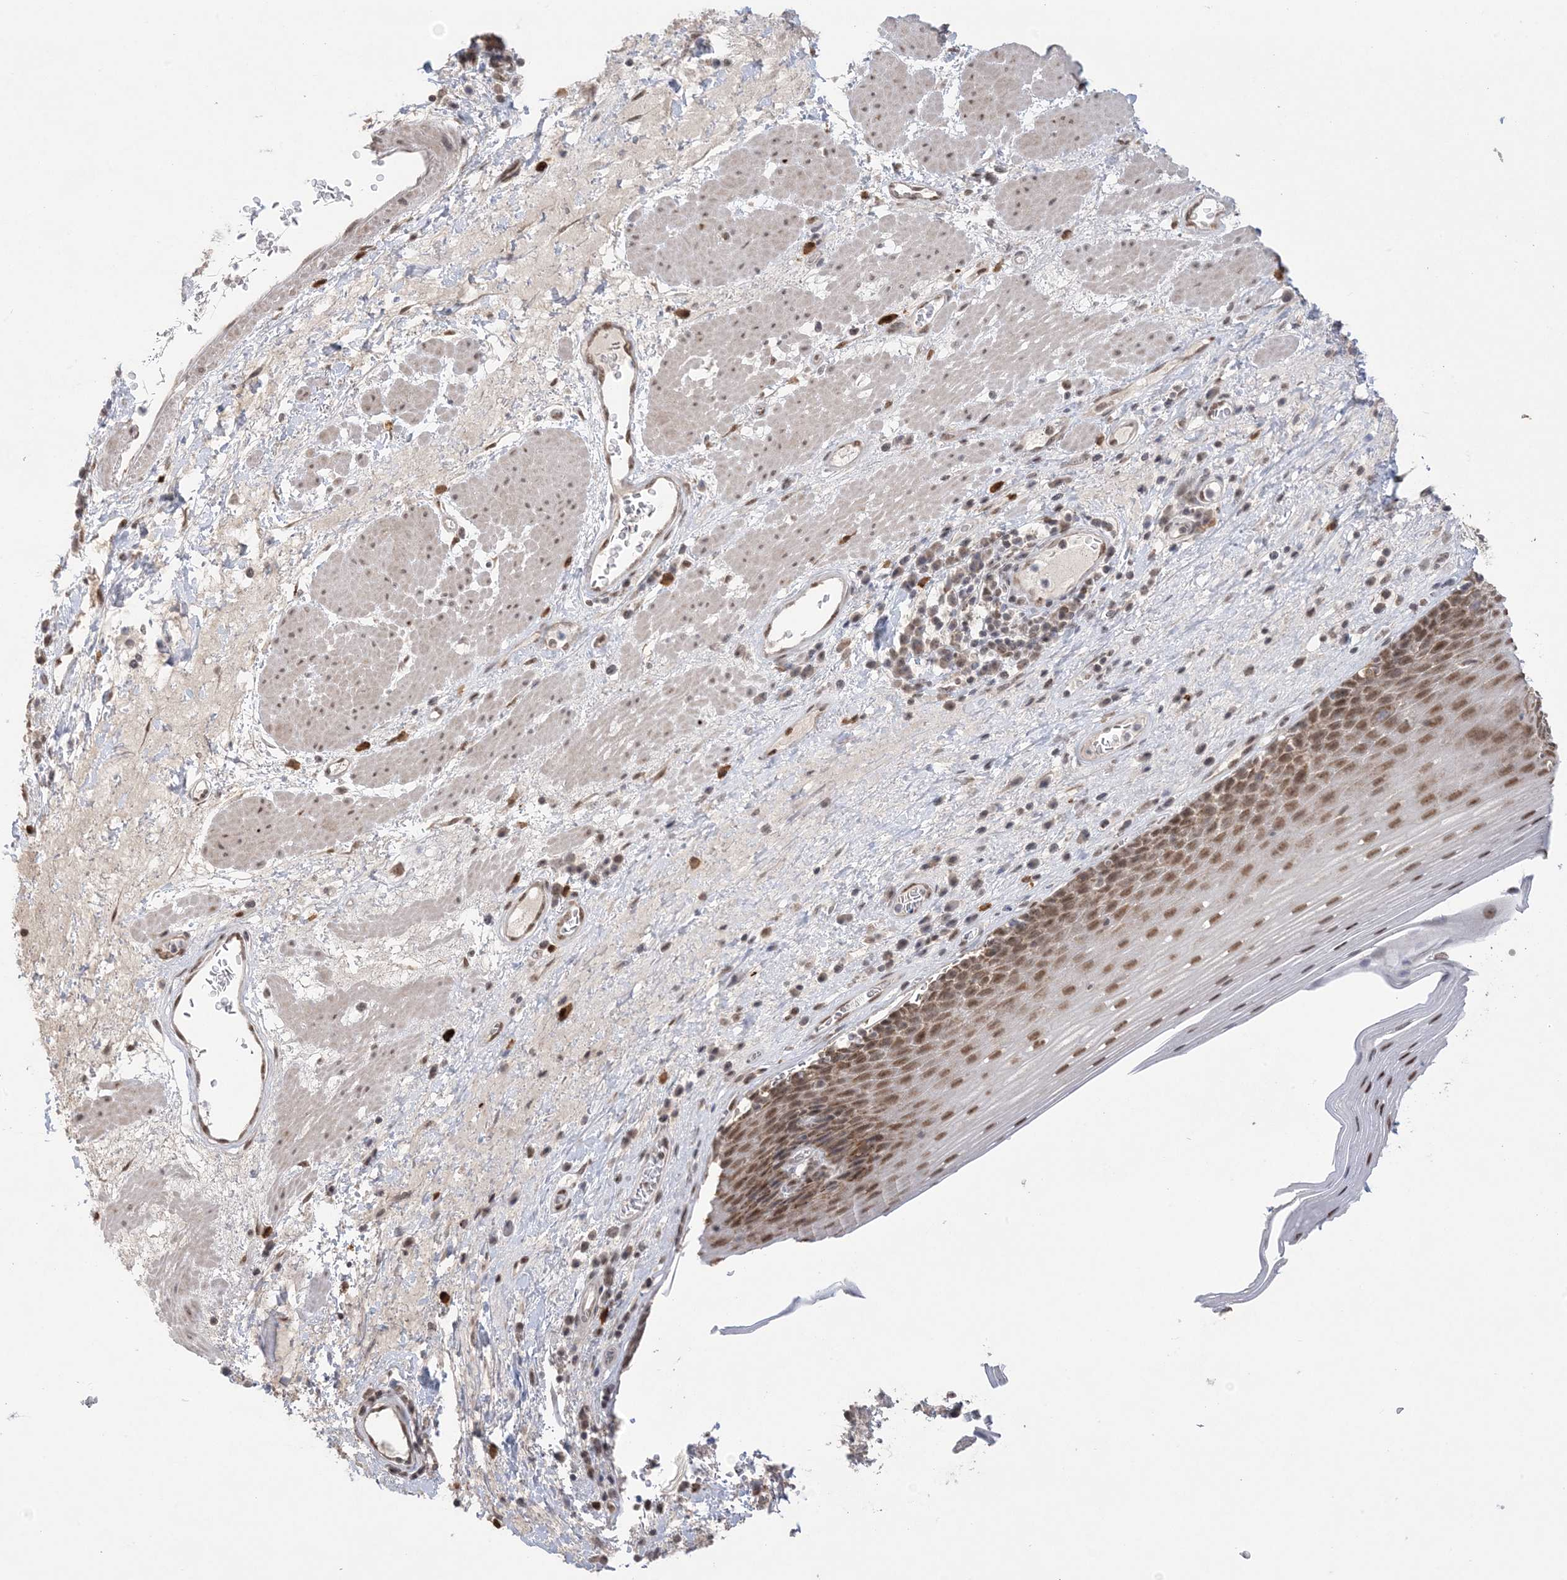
{"staining": {"intensity": "moderate", "quantity": ">75%", "location": "nuclear"}, "tissue": "esophagus", "cell_type": "Squamous epithelial cells", "image_type": "normal", "snomed": [{"axis": "morphology", "description": "Normal tissue, NOS"}, {"axis": "topography", "description": "Esophagus"}], "caption": "The photomicrograph reveals staining of unremarkable esophagus, revealing moderate nuclear protein expression (brown color) within squamous epithelial cells. The protein of interest is shown in brown color, while the nuclei are stained blue.", "gene": "TRMT10C", "patient": {"sex": "male", "age": 62}}